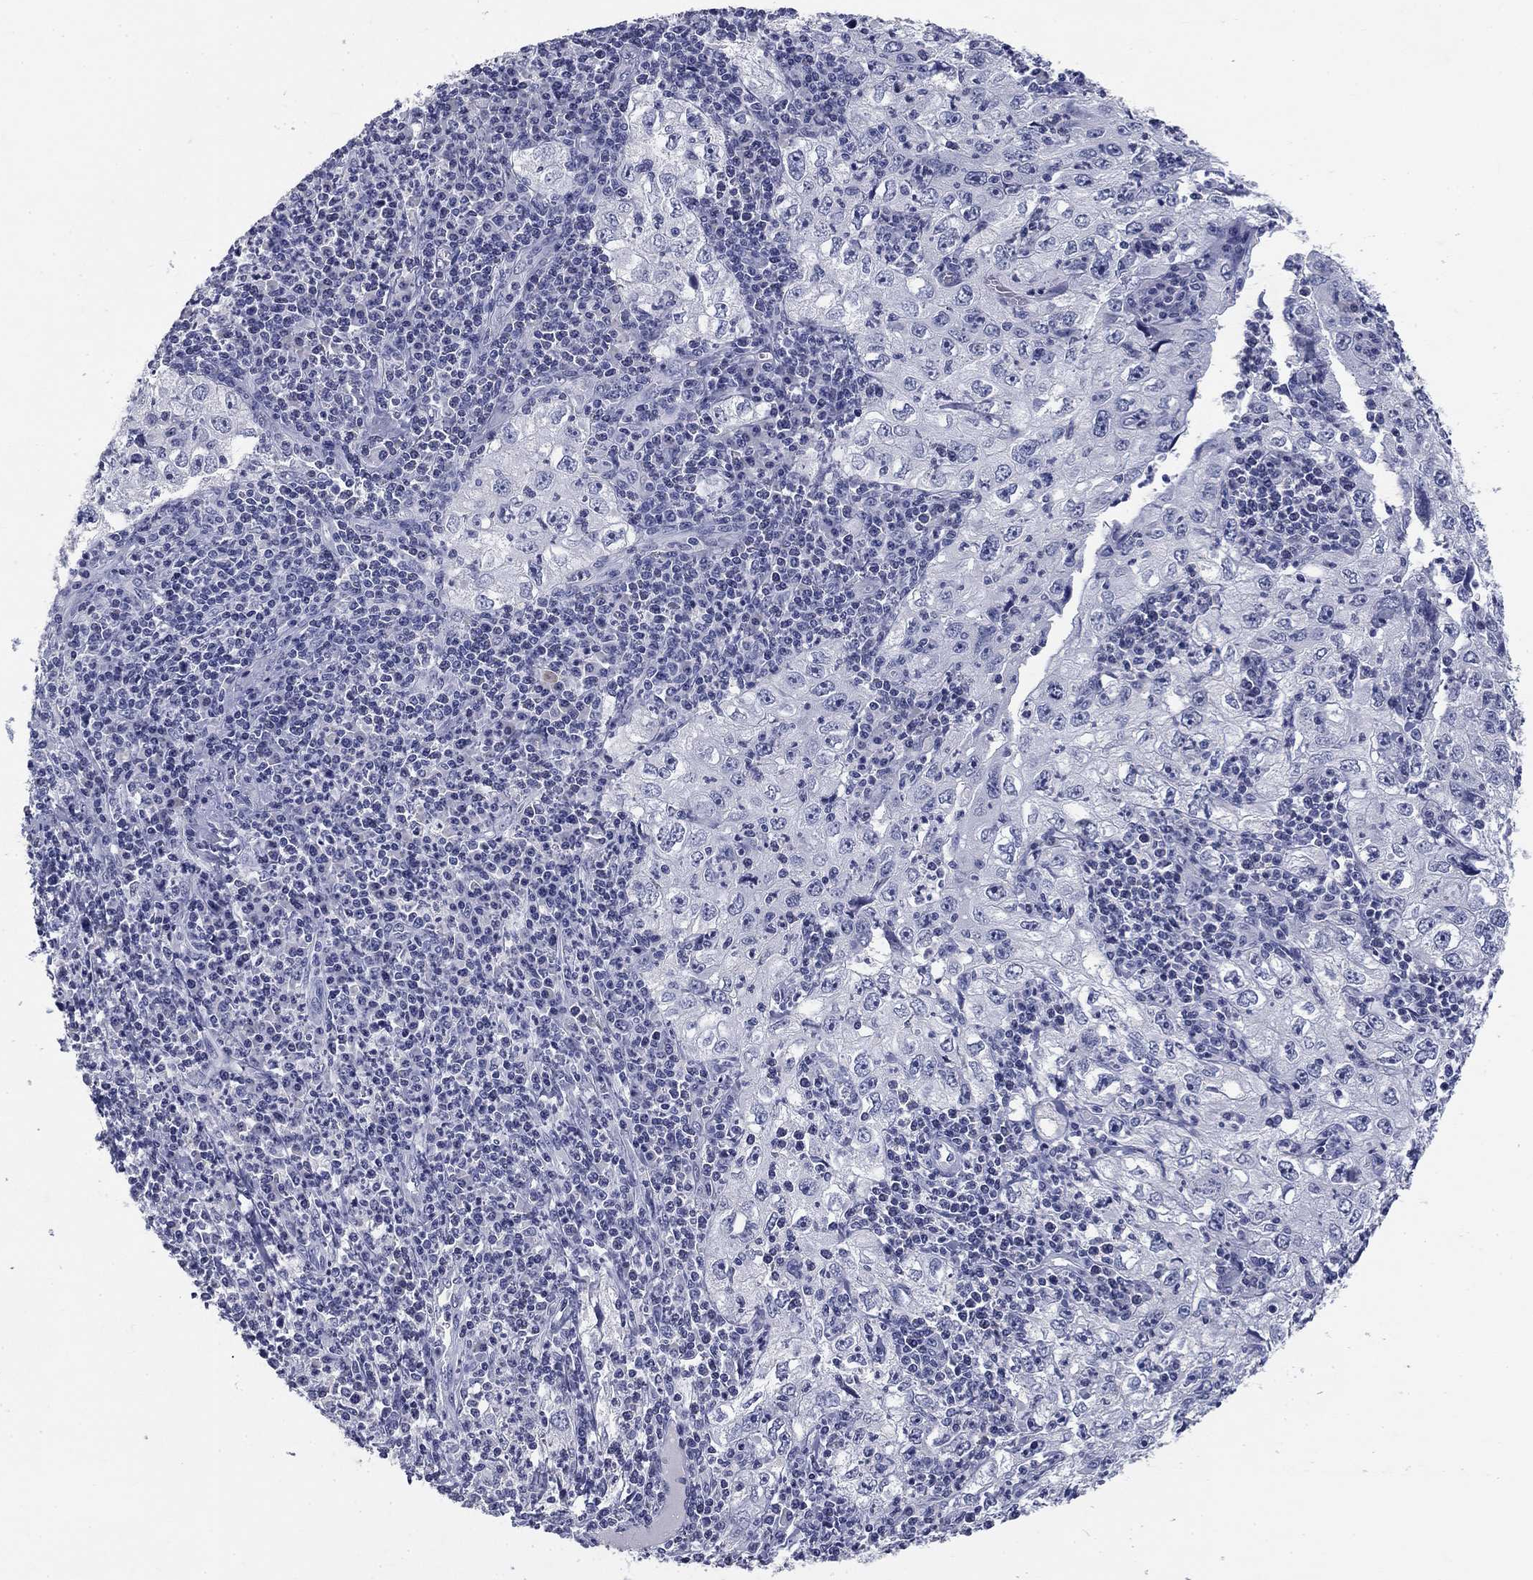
{"staining": {"intensity": "negative", "quantity": "none", "location": "none"}, "tissue": "cervical cancer", "cell_type": "Tumor cells", "image_type": "cancer", "snomed": [{"axis": "morphology", "description": "Squamous cell carcinoma, NOS"}, {"axis": "topography", "description": "Cervix"}], "caption": "Tumor cells show no significant protein expression in cervical cancer.", "gene": "ELAVL4", "patient": {"sex": "female", "age": 24}}